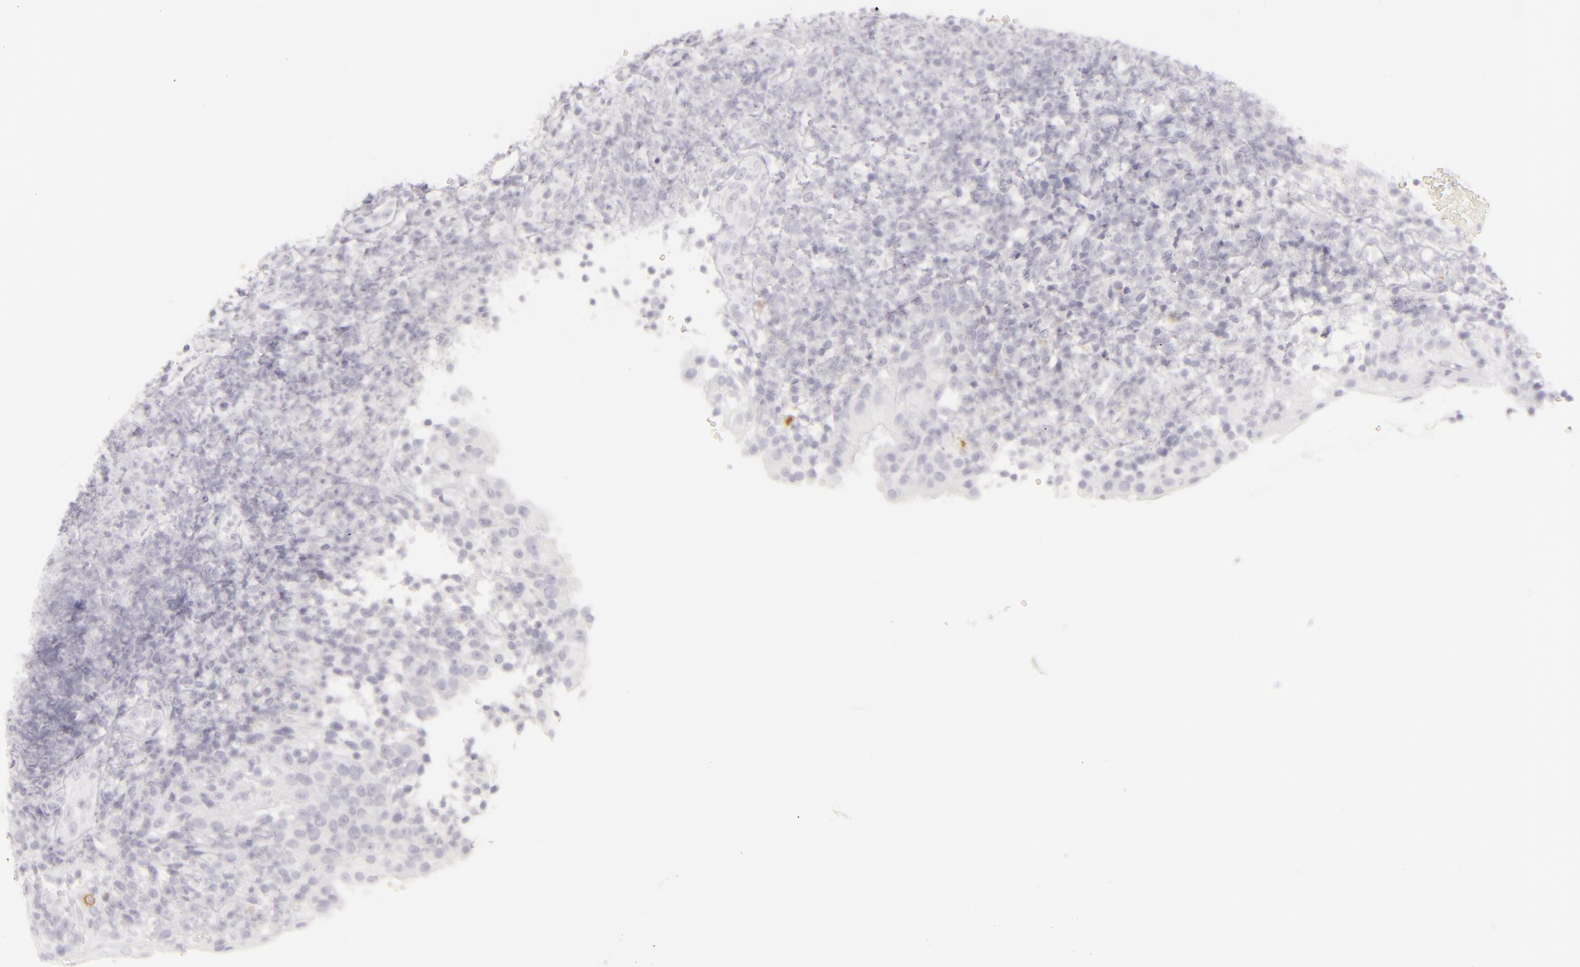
{"staining": {"intensity": "negative", "quantity": "none", "location": "none"}, "tissue": "tonsil", "cell_type": "Germinal center cells", "image_type": "normal", "snomed": [{"axis": "morphology", "description": "Normal tissue, NOS"}, {"axis": "topography", "description": "Tonsil"}], "caption": "IHC image of benign human tonsil stained for a protein (brown), which displays no expression in germinal center cells.", "gene": "CDX2", "patient": {"sex": "female", "age": 40}}